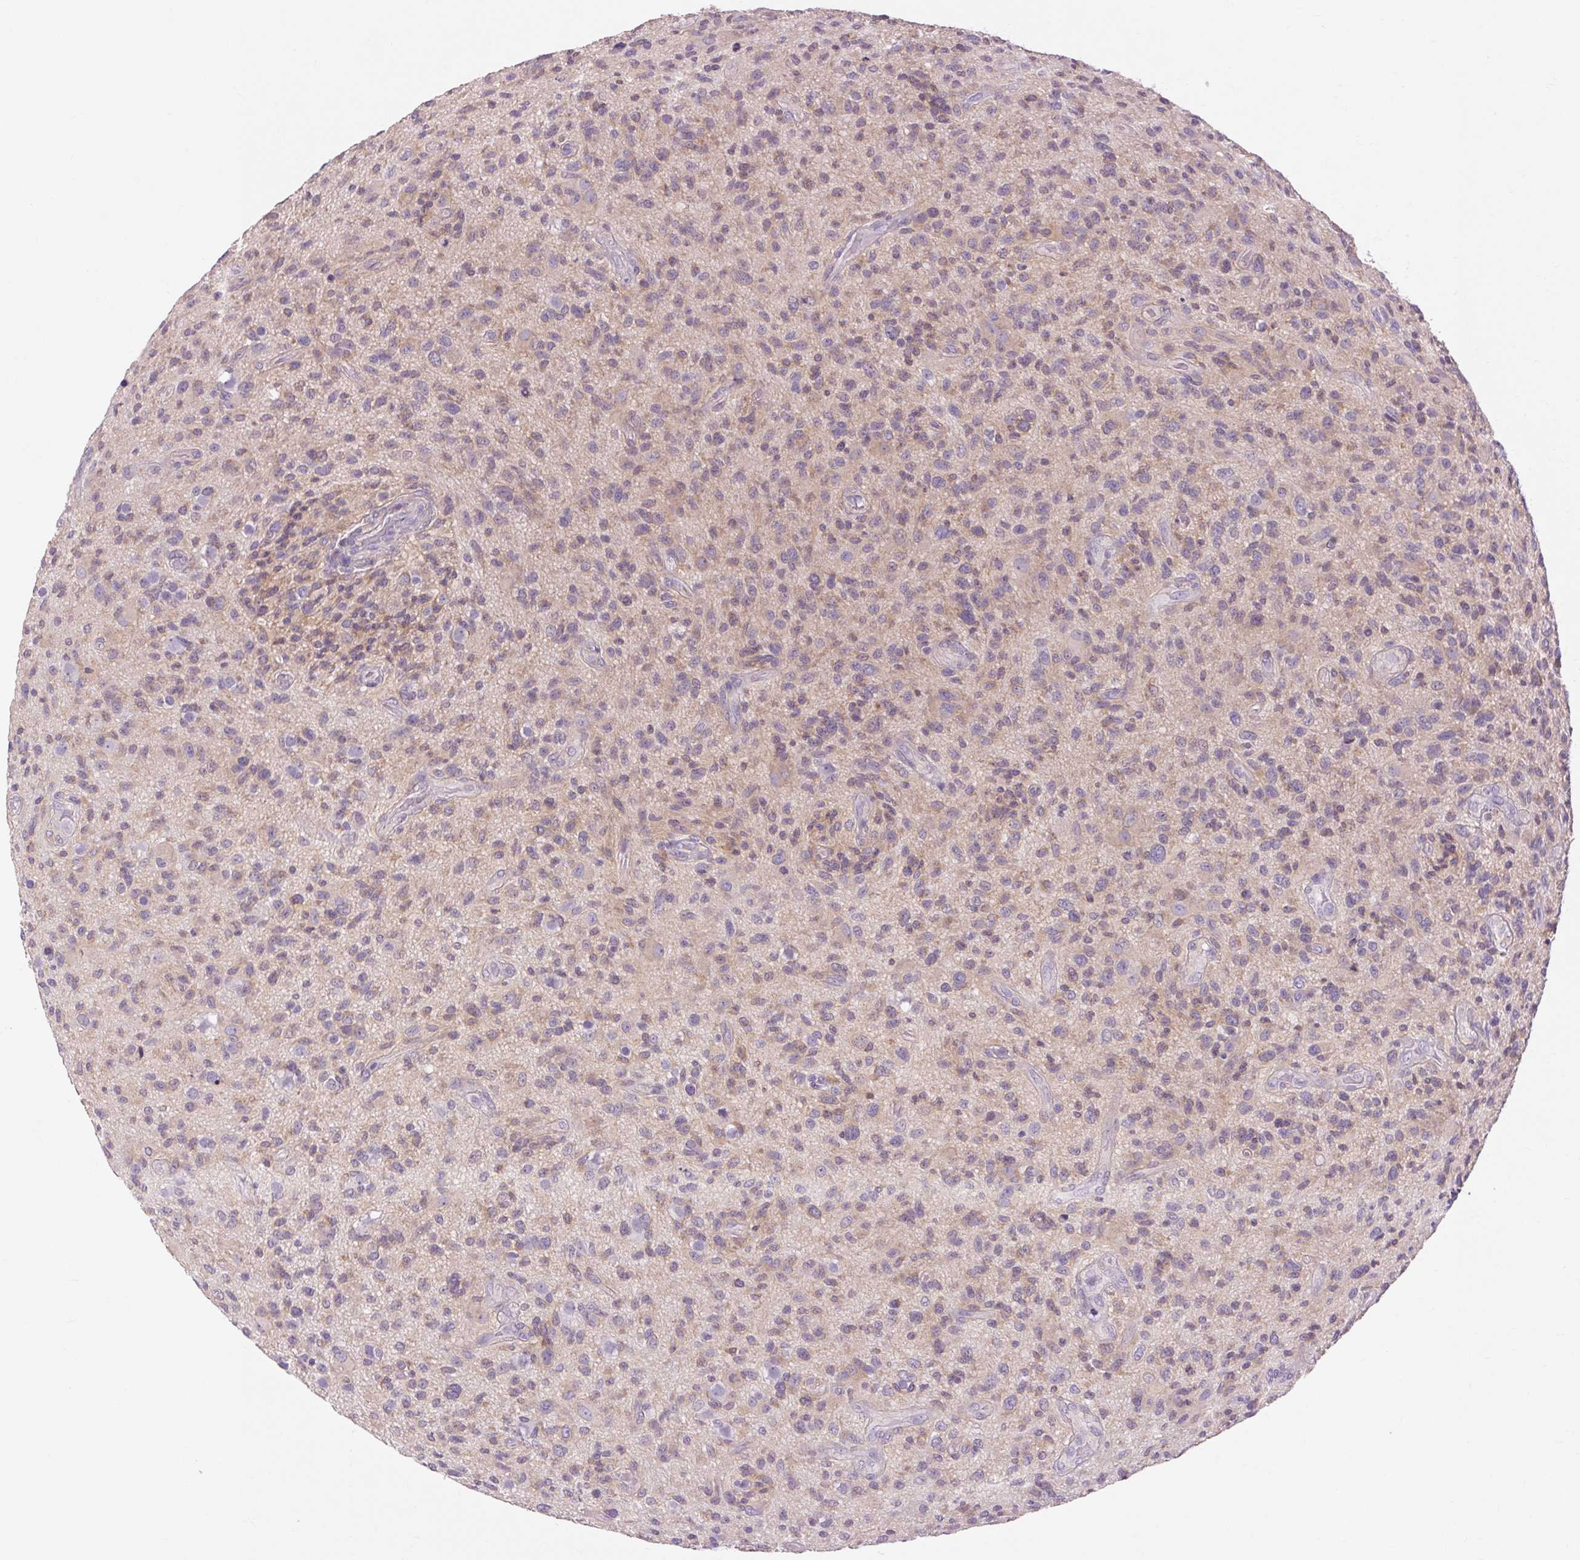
{"staining": {"intensity": "weak", "quantity": "<25%", "location": "cytoplasmic/membranous"}, "tissue": "glioma", "cell_type": "Tumor cells", "image_type": "cancer", "snomed": [{"axis": "morphology", "description": "Glioma, malignant, High grade"}, {"axis": "topography", "description": "Brain"}], "caption": "Tumor cells show no significant protein positivity in glioma.", "gene": "SOWAHC", "patient": {"sex": "male", "age": 47}}